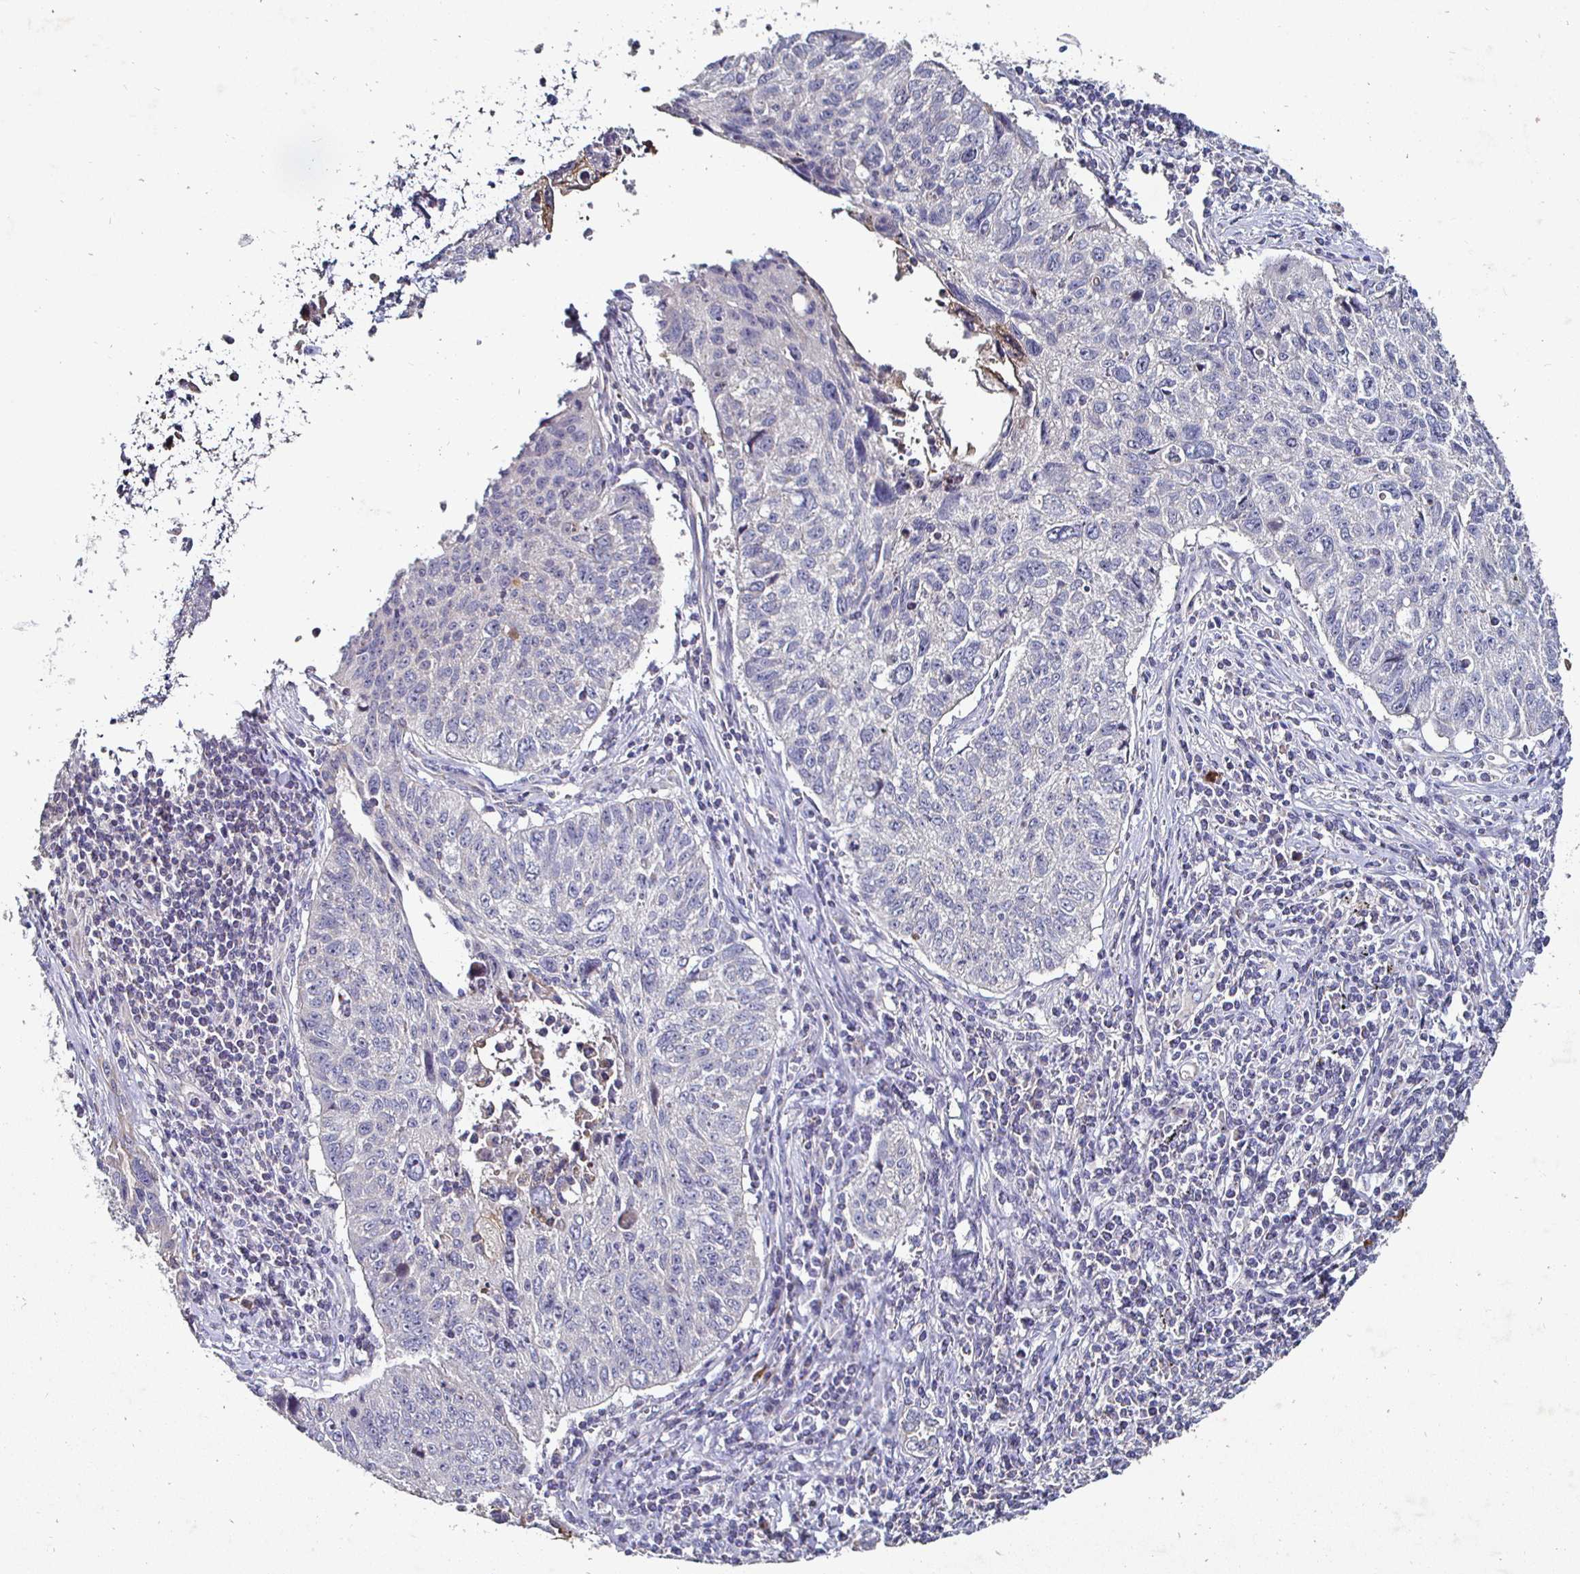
{"staining": {"intensity": "negative", "quantity": "none", "location": "none"}, "tissue": "lung cancer", "cell_type": "Tumor cells", "image_type": "cancer", "snomed": [{"axis": "morphology", "description": "Normal morphology"}, {"axis": "morphology", "description": "Aneuploidy"}, {"axis": "morphology", "description": "Squamous cell carcinoma, NOS"}, {"axis": "topography", "description": "Lymph node"}, {"axis": "topography", "description": "Lung"}], "caption": "High power microscopy photomicrograph of an IHC histopathology image of aneuploidy (lung), revealing no significant positivity in tumor cells. Nuclei are stained in blue.", "gene": "NRSN1", "patient": {"sex": "female", "age": 76}}